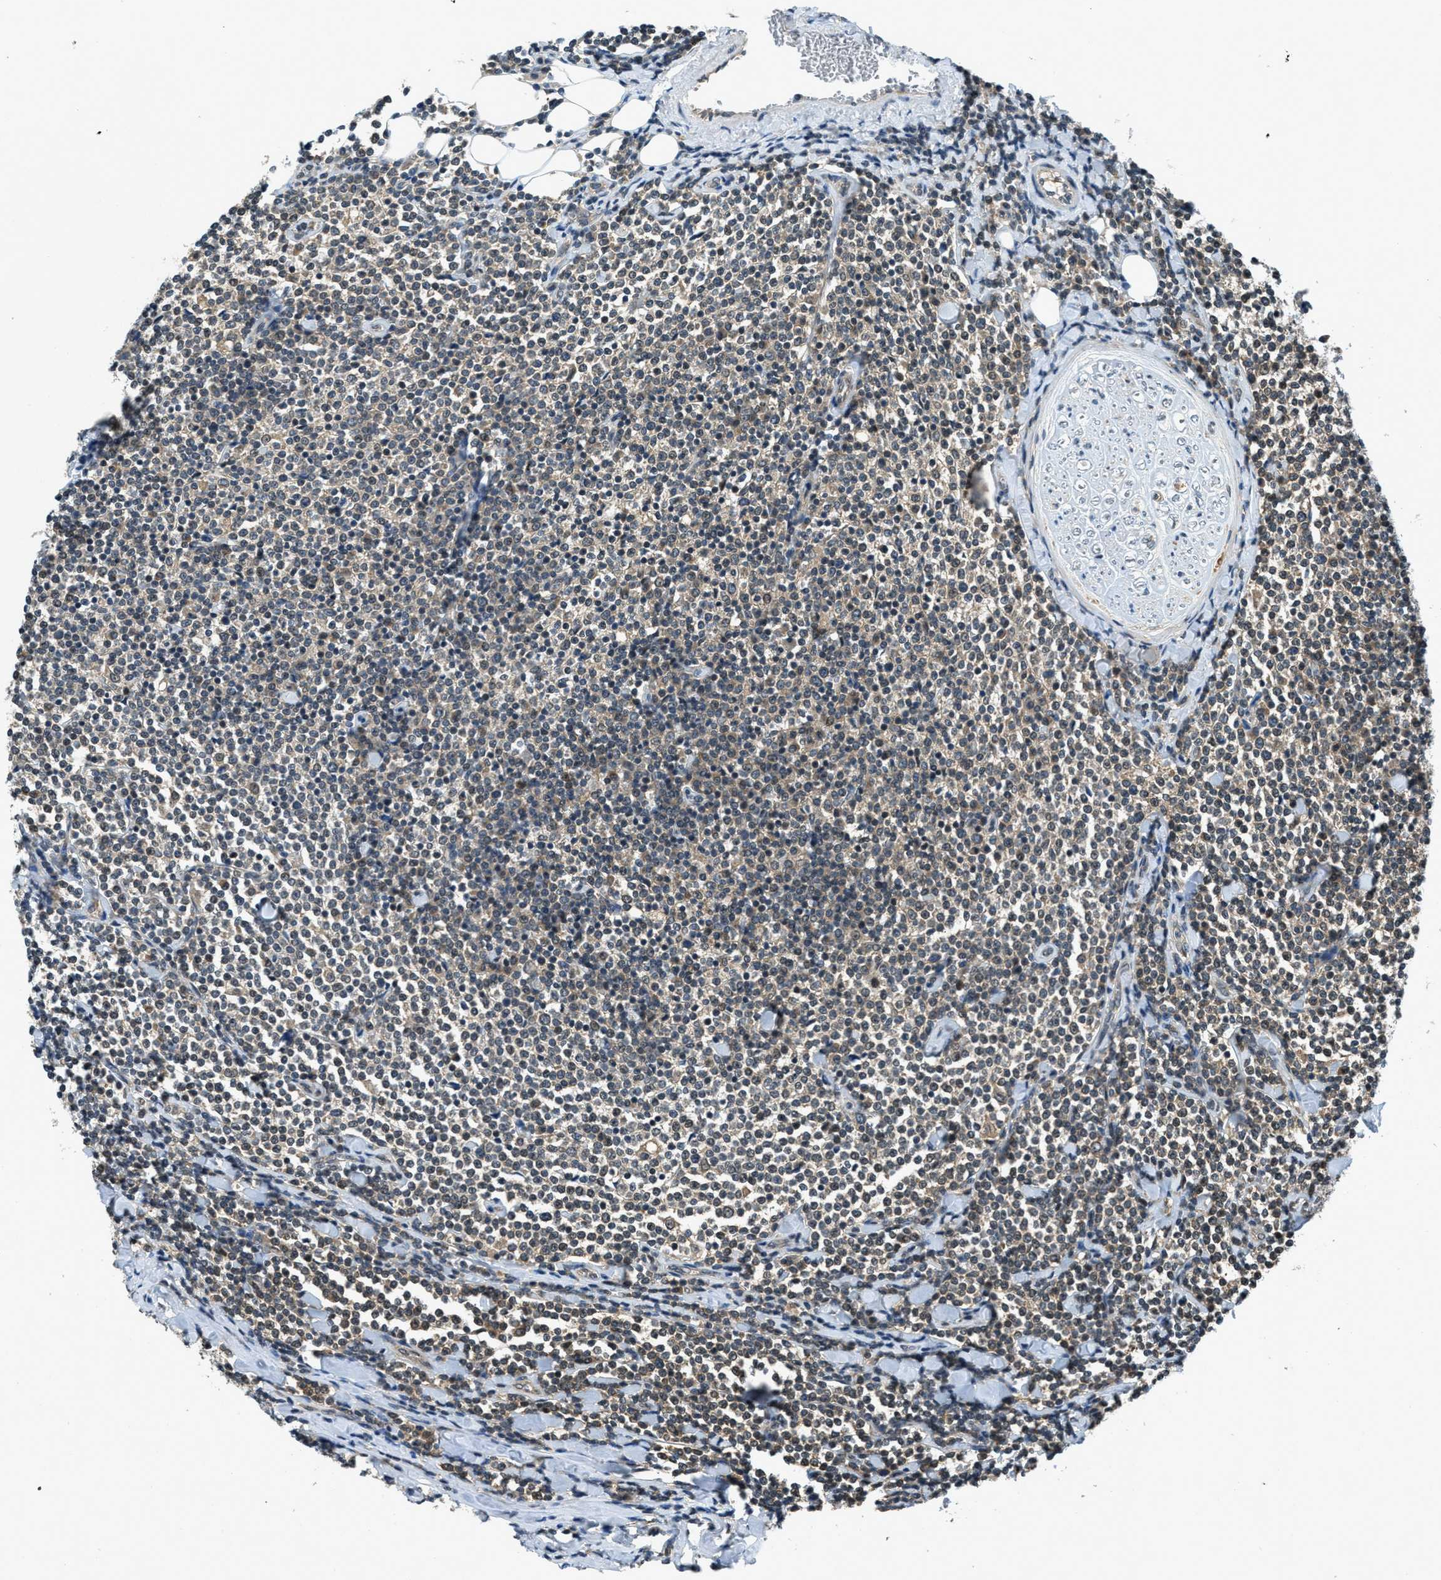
{"staining": {"intensity": "weak", "quantity": "<25%", "location": "cytoplasmic/membranous"}, "tissue": "lymphoma", "cell_type": "Tumor cells", "image_type": "cancer", "snomed": [{"axis": "morphology", "description": "Malignant lymphoma, non-Hodgkin's type, Low grade"}, {"axis": "topography", "description": "Soft tissue"}], "caption": "Histopathology image shows no protein expression in tumor cells of lymphoma tissue.", "gene": "DUSP6", "patient": {"sex": "male", "age": 92}}